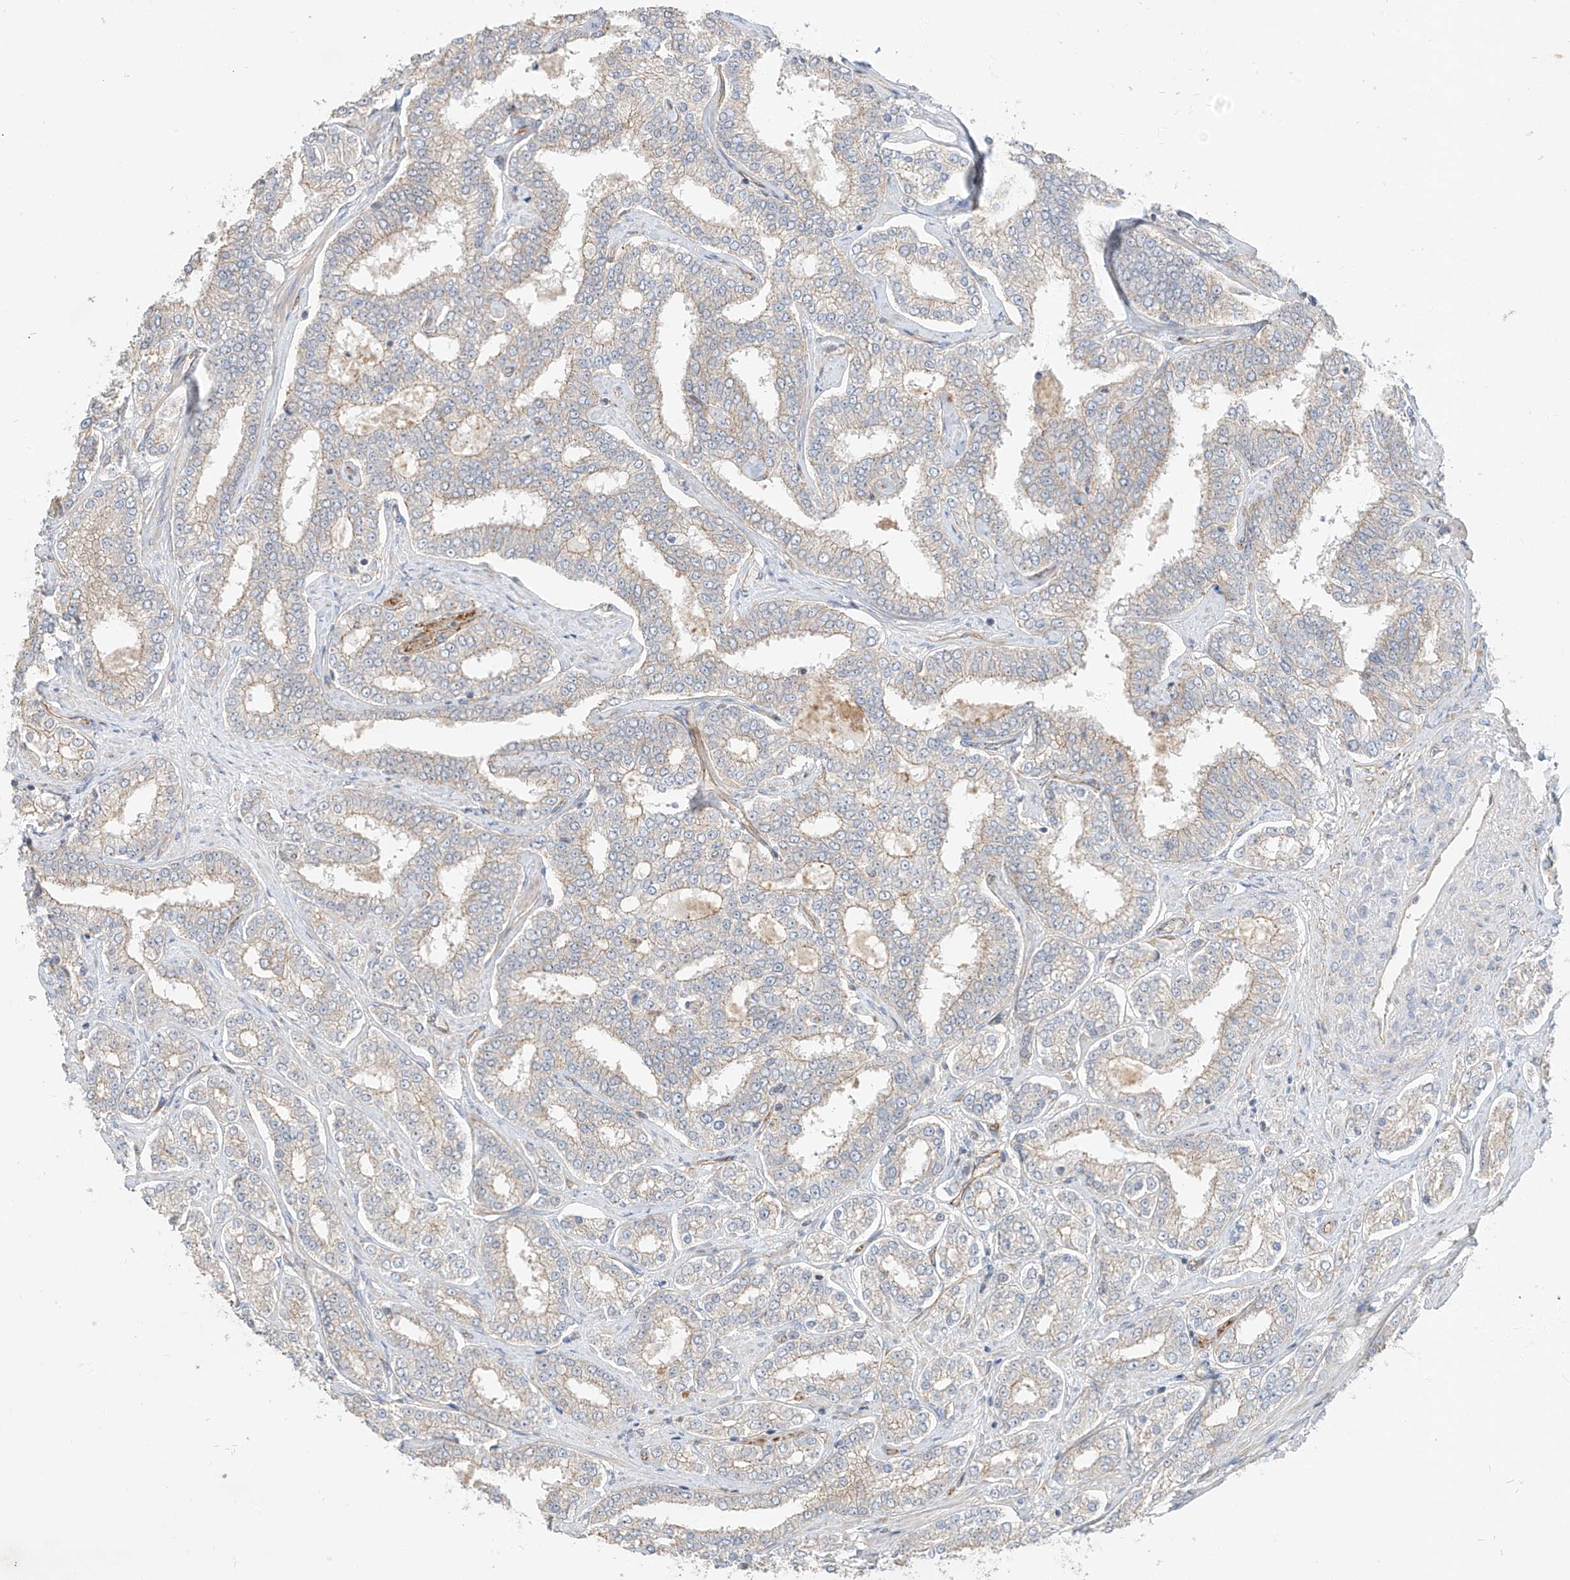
{"staining": {"intensity": "negative", "quantity": "none", "location": "none"}, "tissue": "prostate cancer", "cell_type": "Tumor cells", "image_type": "cancer", "snomed": [{"axis": "morphology", "description": "Normal tissue, NOS"}, {"axis": "morphology", "description": "Adenocarcinoma, High grade"}, {"axis": "topography", "description": "Prostate"}], "caption": "The histopathology image shows no staining of tumor cells in prostate cancer.", "gene": "EPHX4", "patient": {"sex": "male", "age": 83}}